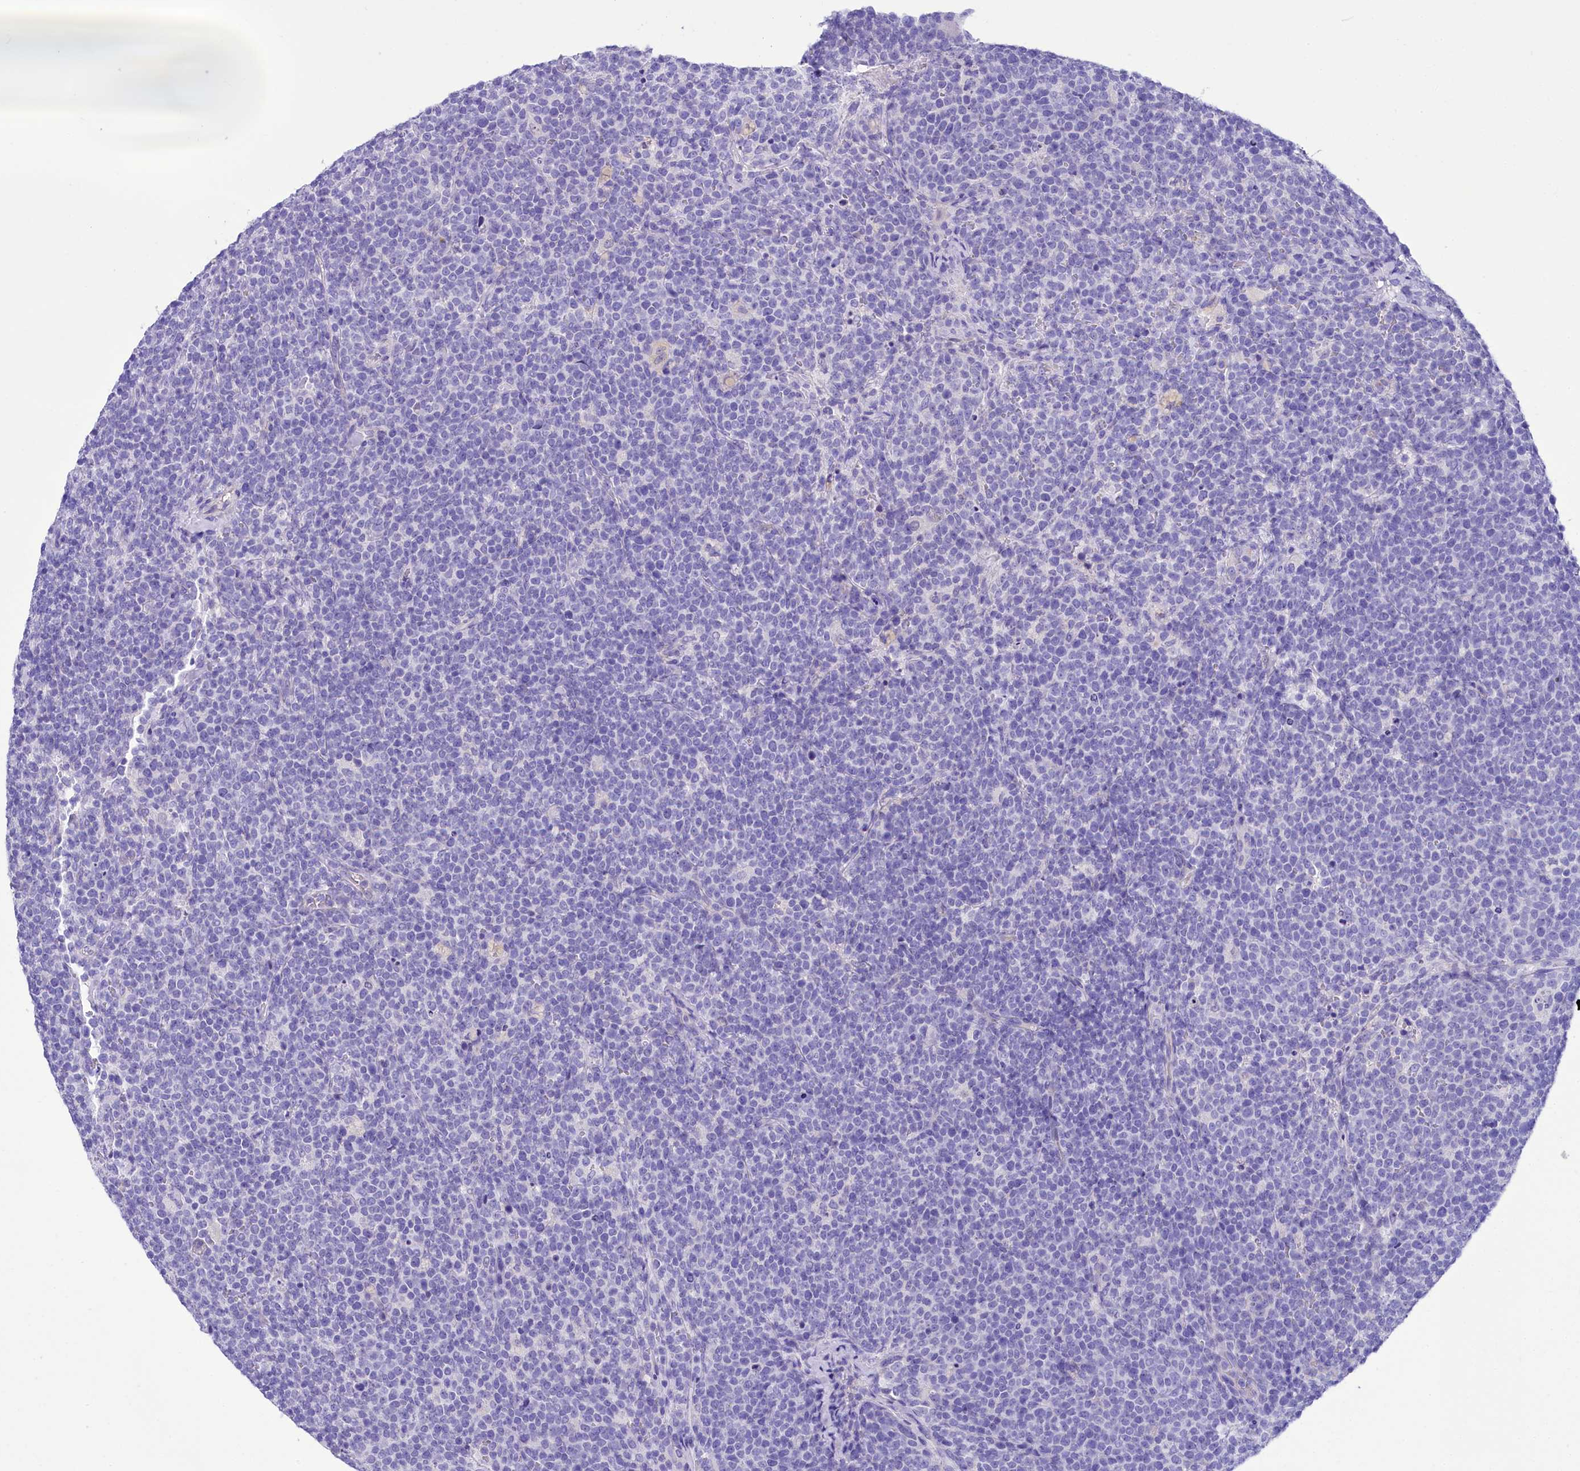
{"staining": {"intensity": "negative", "quantity": "none", "location": "none"}, "tissue": "lymphoma", "cell_type": "Tumor cells", "image_type": "cancer", "snomed": [{"axis": "morphology", "description": "Malignant lymphoma, non-Hodgkin's type, High grade"}, {"axis": "topography", "description": "Lymph node"}], "caption": "Immunohistochemistry (IHC) photomicrograph of human lymphoma stained for a protein (brown), which demonstrates no expression in tumor cells.", "gene": "TTC36", "patient": {"sex": "male", "age": 61}}